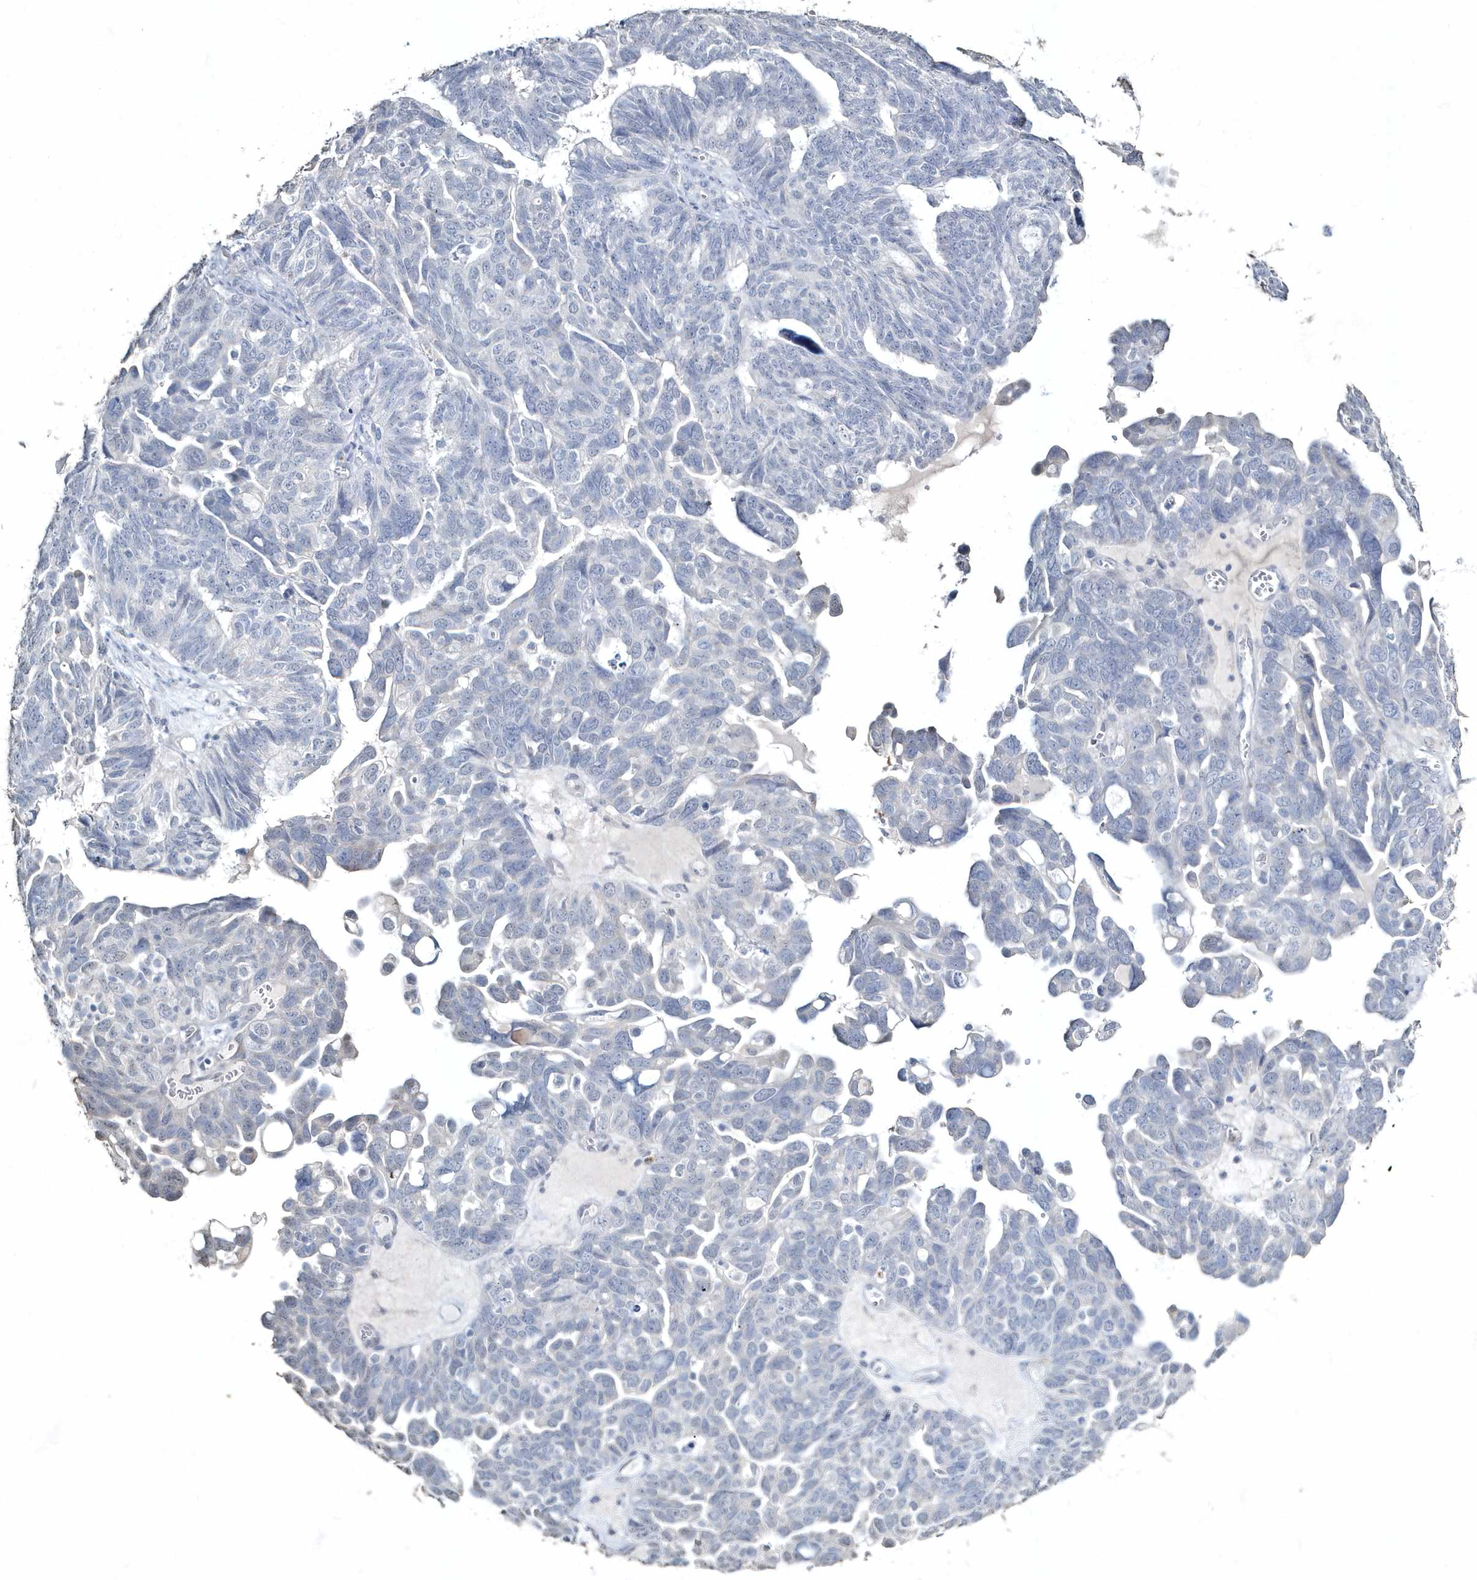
{"staining": {"intensity": "negative", "quantity": "none", "location": "none"}, "tissue": "ovarian cancer", "cell_type": "Tumor cells", "image_type": "cancer", "snomed": [{"axis": "morphology", "description": "Cystadenocarcinoma, serous, NOS"}, {"axis": "topography", "description": "Ovary"}], "caption": "Ovarian cancer was stained to show a protein in brown. There is no significant staining in tumor cells.", "gene": "MYOT", "patient": {"sex": "female", "age": 79}}